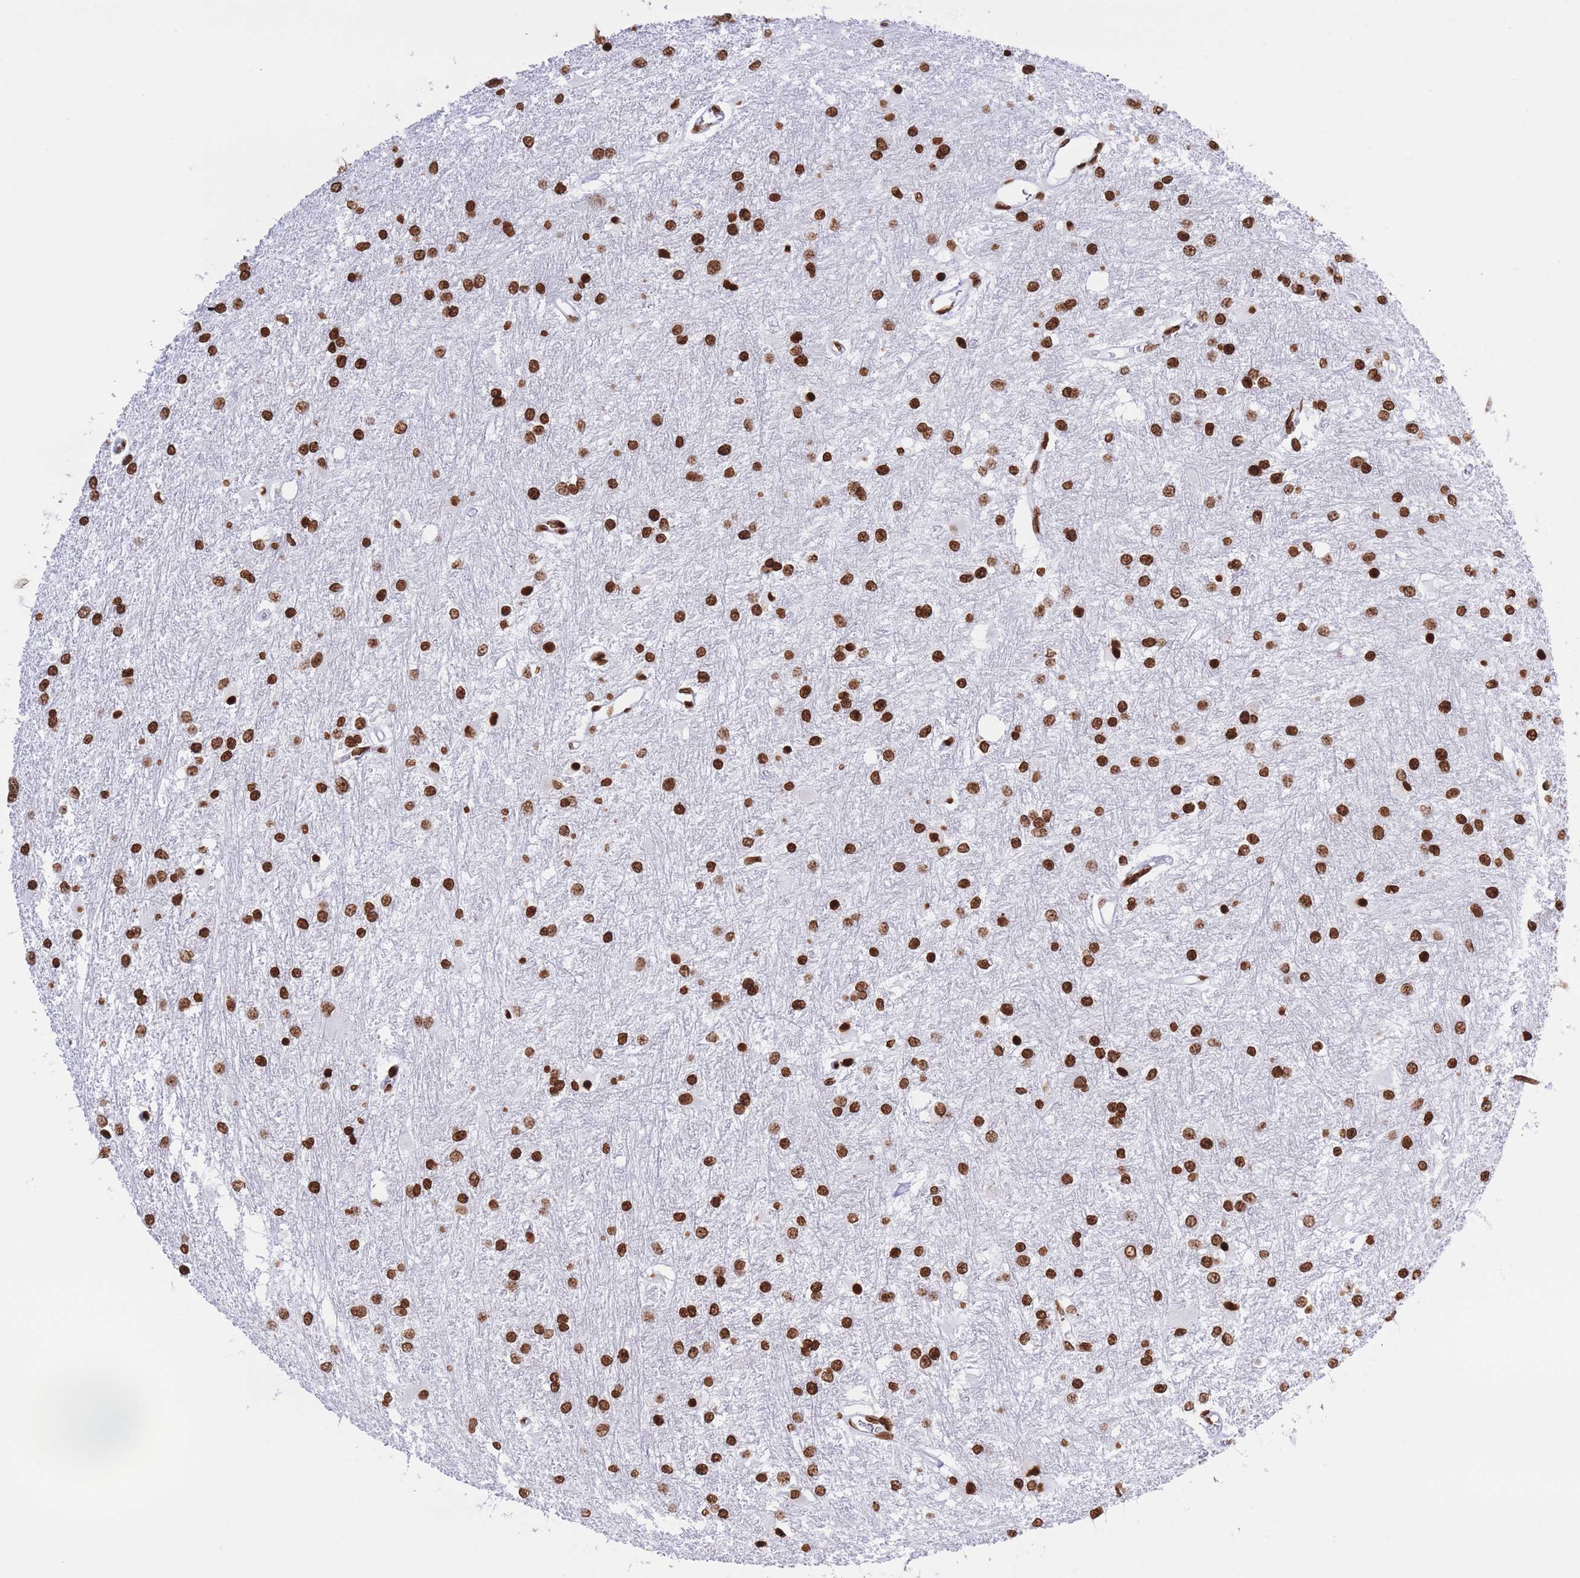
{"staining": {"intensity": "strong", "quantity": ">75%", "location": "nuclear"}, "tissue": "glioma", "cell_type": "Tumor cells", "image_type": "cancer", "snomed": [{"axis": "morphology", "description": "Glioma, malignant, High grade"}, {"axis": "topography", "description": "Brain"}], "caption": "Glioma tissue reveals strong nuclear expression in approximately >75% of tumor cells Nuclei are stained in blue.", "gene": "H2BC11", "patient": {"sex": "female", "age": 50}}